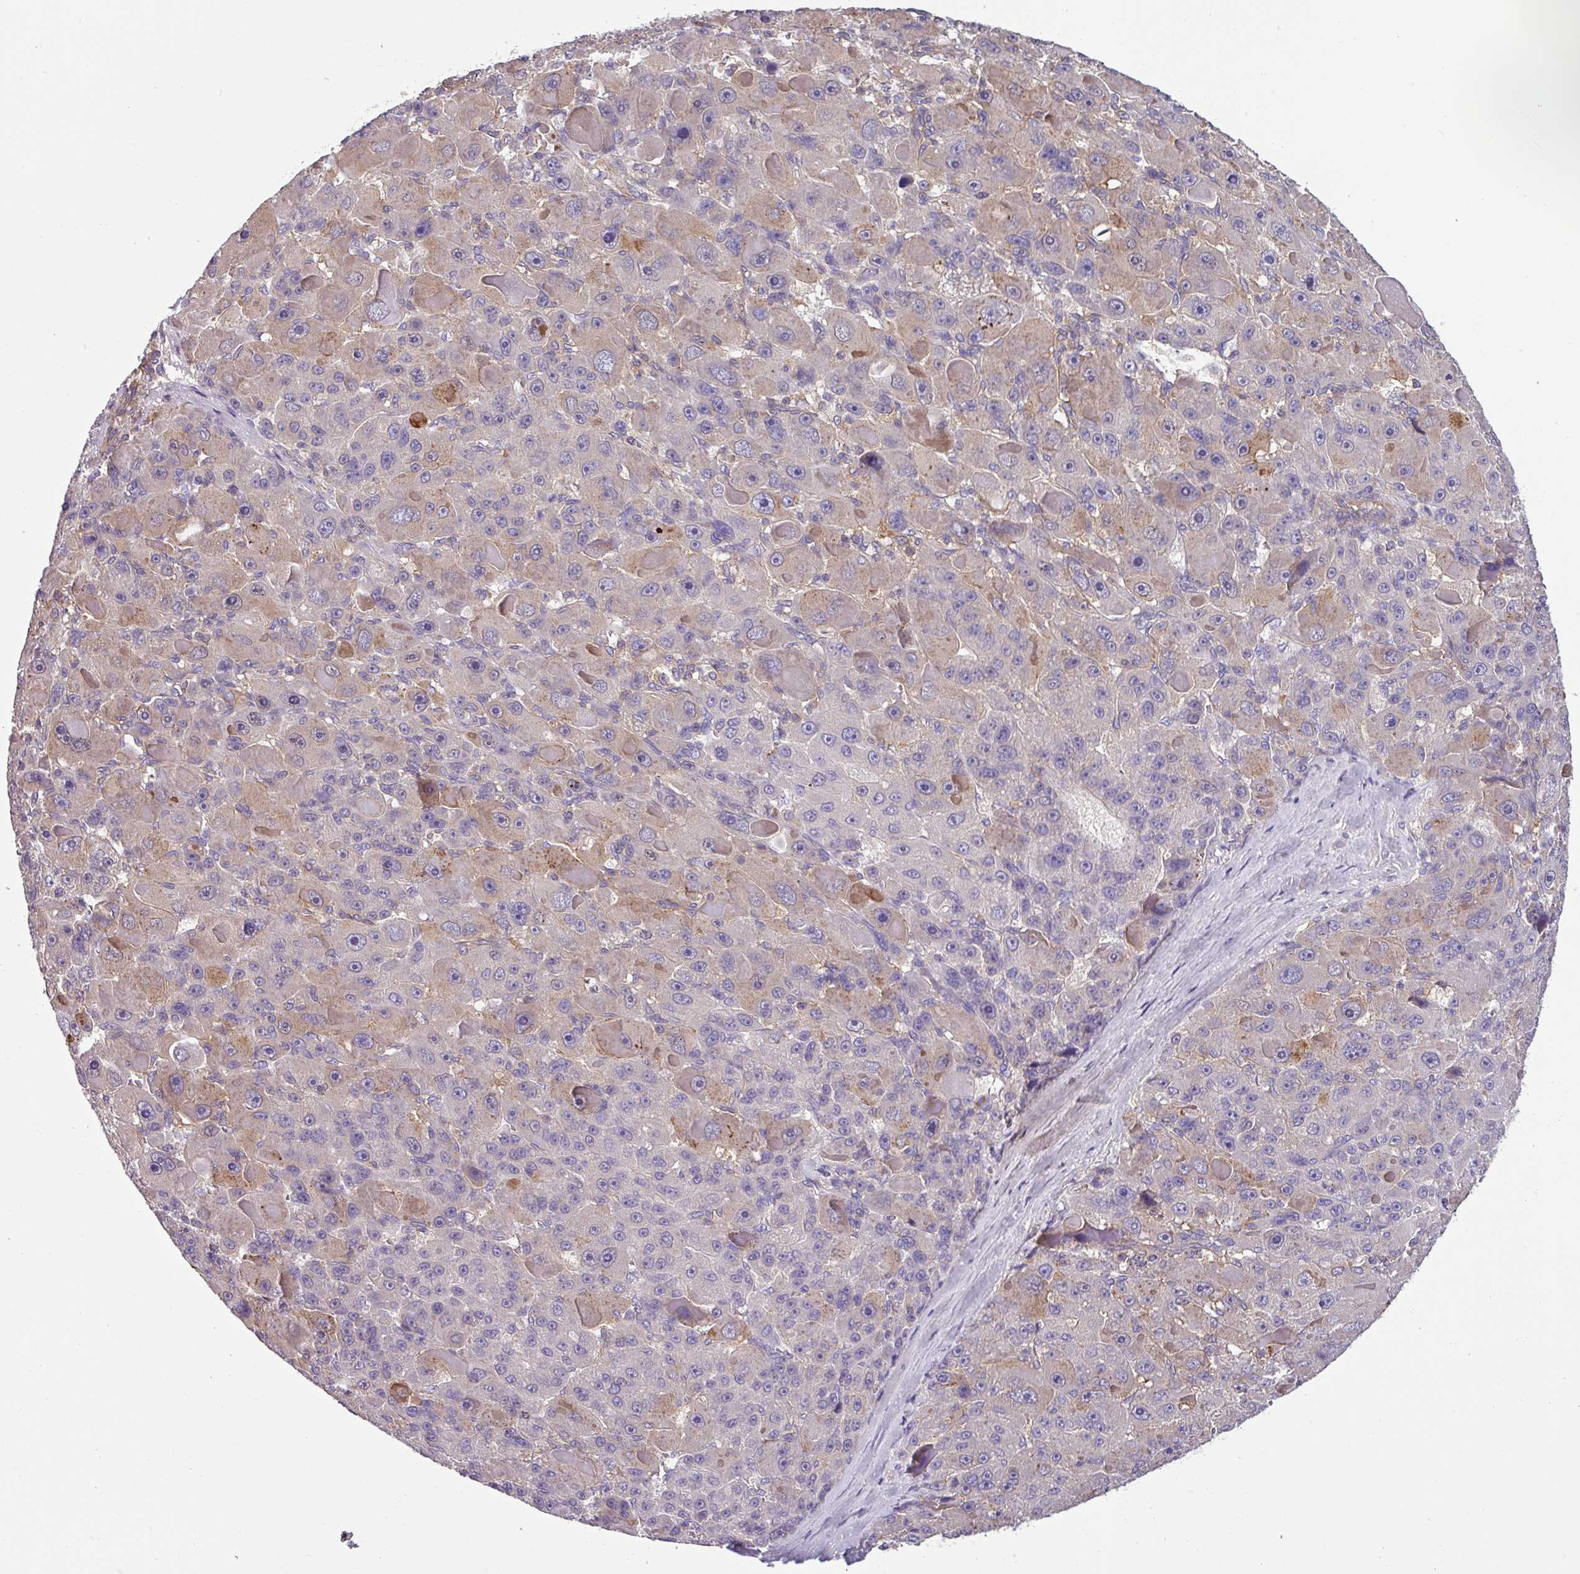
{"staining": {"intensity": "weak", "quantity": "<25%", "location": "cytoplasmic/membranous"}, "tissue": "liver cancer", "cell_type": "Tumor cells", "image_type": "cancer", "snomed": [{"axis": "morphology", "description": "Carcinoma, Hepatocellular, NOS"}, {"axis": "topography", "description": "Liver"}], "caption": "Protein analysis of liver hepatocellular carcinoma exhibits no significant staining in tumor cells.", "gene": "SLC23A2", "patient": {"sex": "male", "age": 76}}